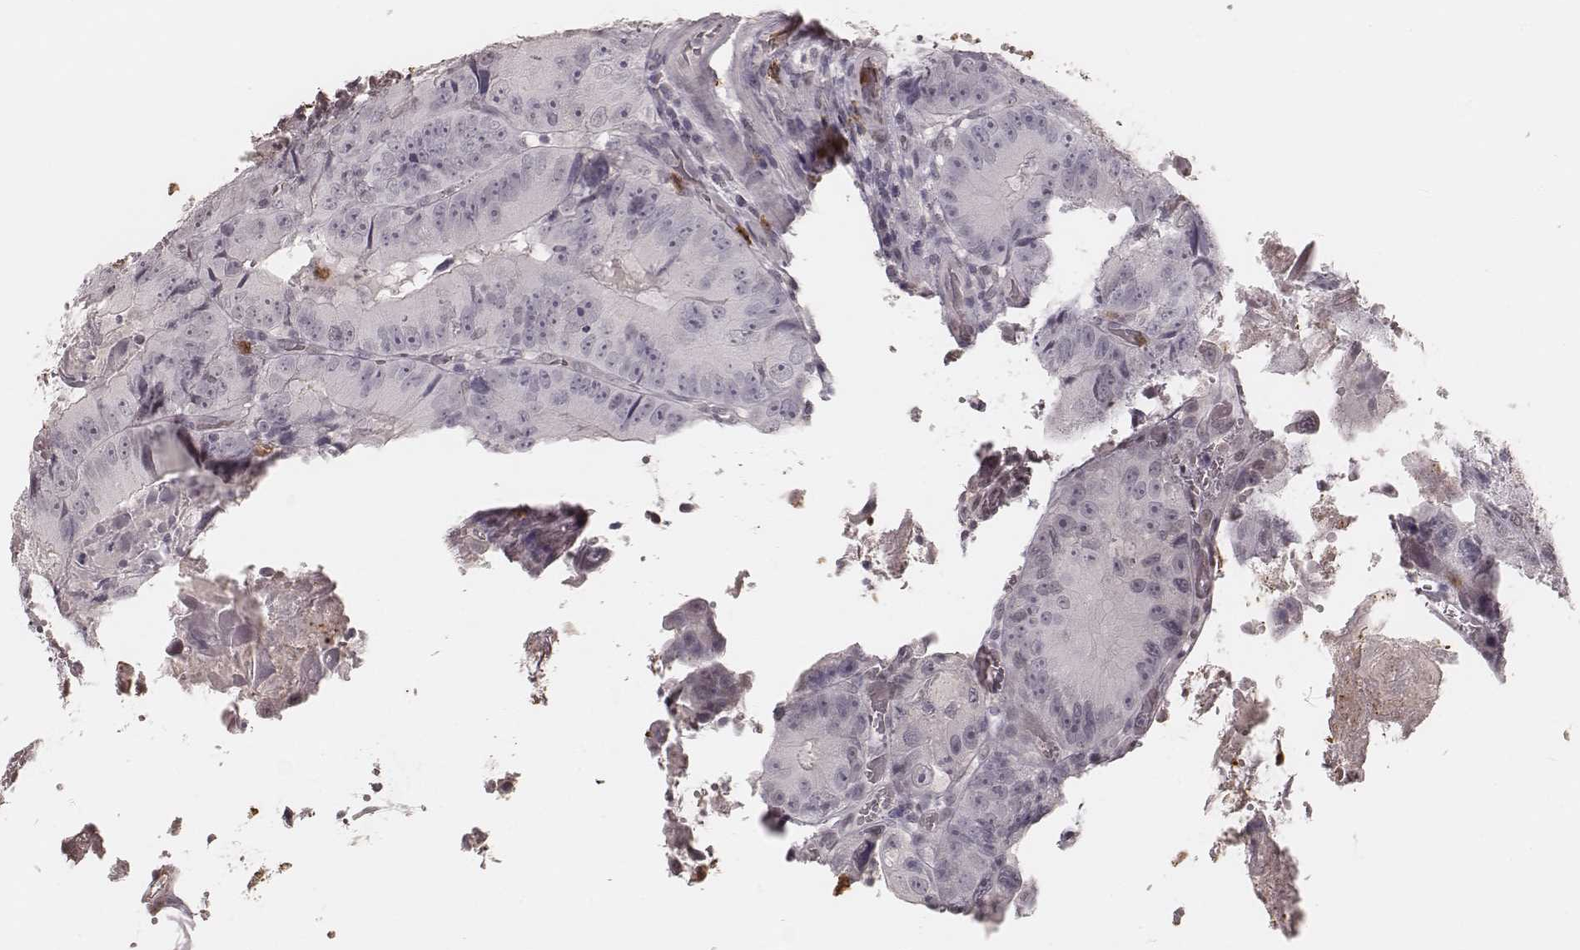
{"staining": {"intensity": "negative", "quantity": "none", "location": "none"}, "tissue": "colorectal cancer", "cell_type": "Tumor cells", "image_type": "cancer", "snomed": [{"axis": "morphology", "description": "Adenocarcinoma, NOS"}, {"axis": "topography", "description": "Colon"}], "caption": "DAB immunohistochemical staining of human colorectal cancer shows no significant positivity in tumor cells.", "gene": "KITLG", "patient": {"sex": "female", "age": 86}}